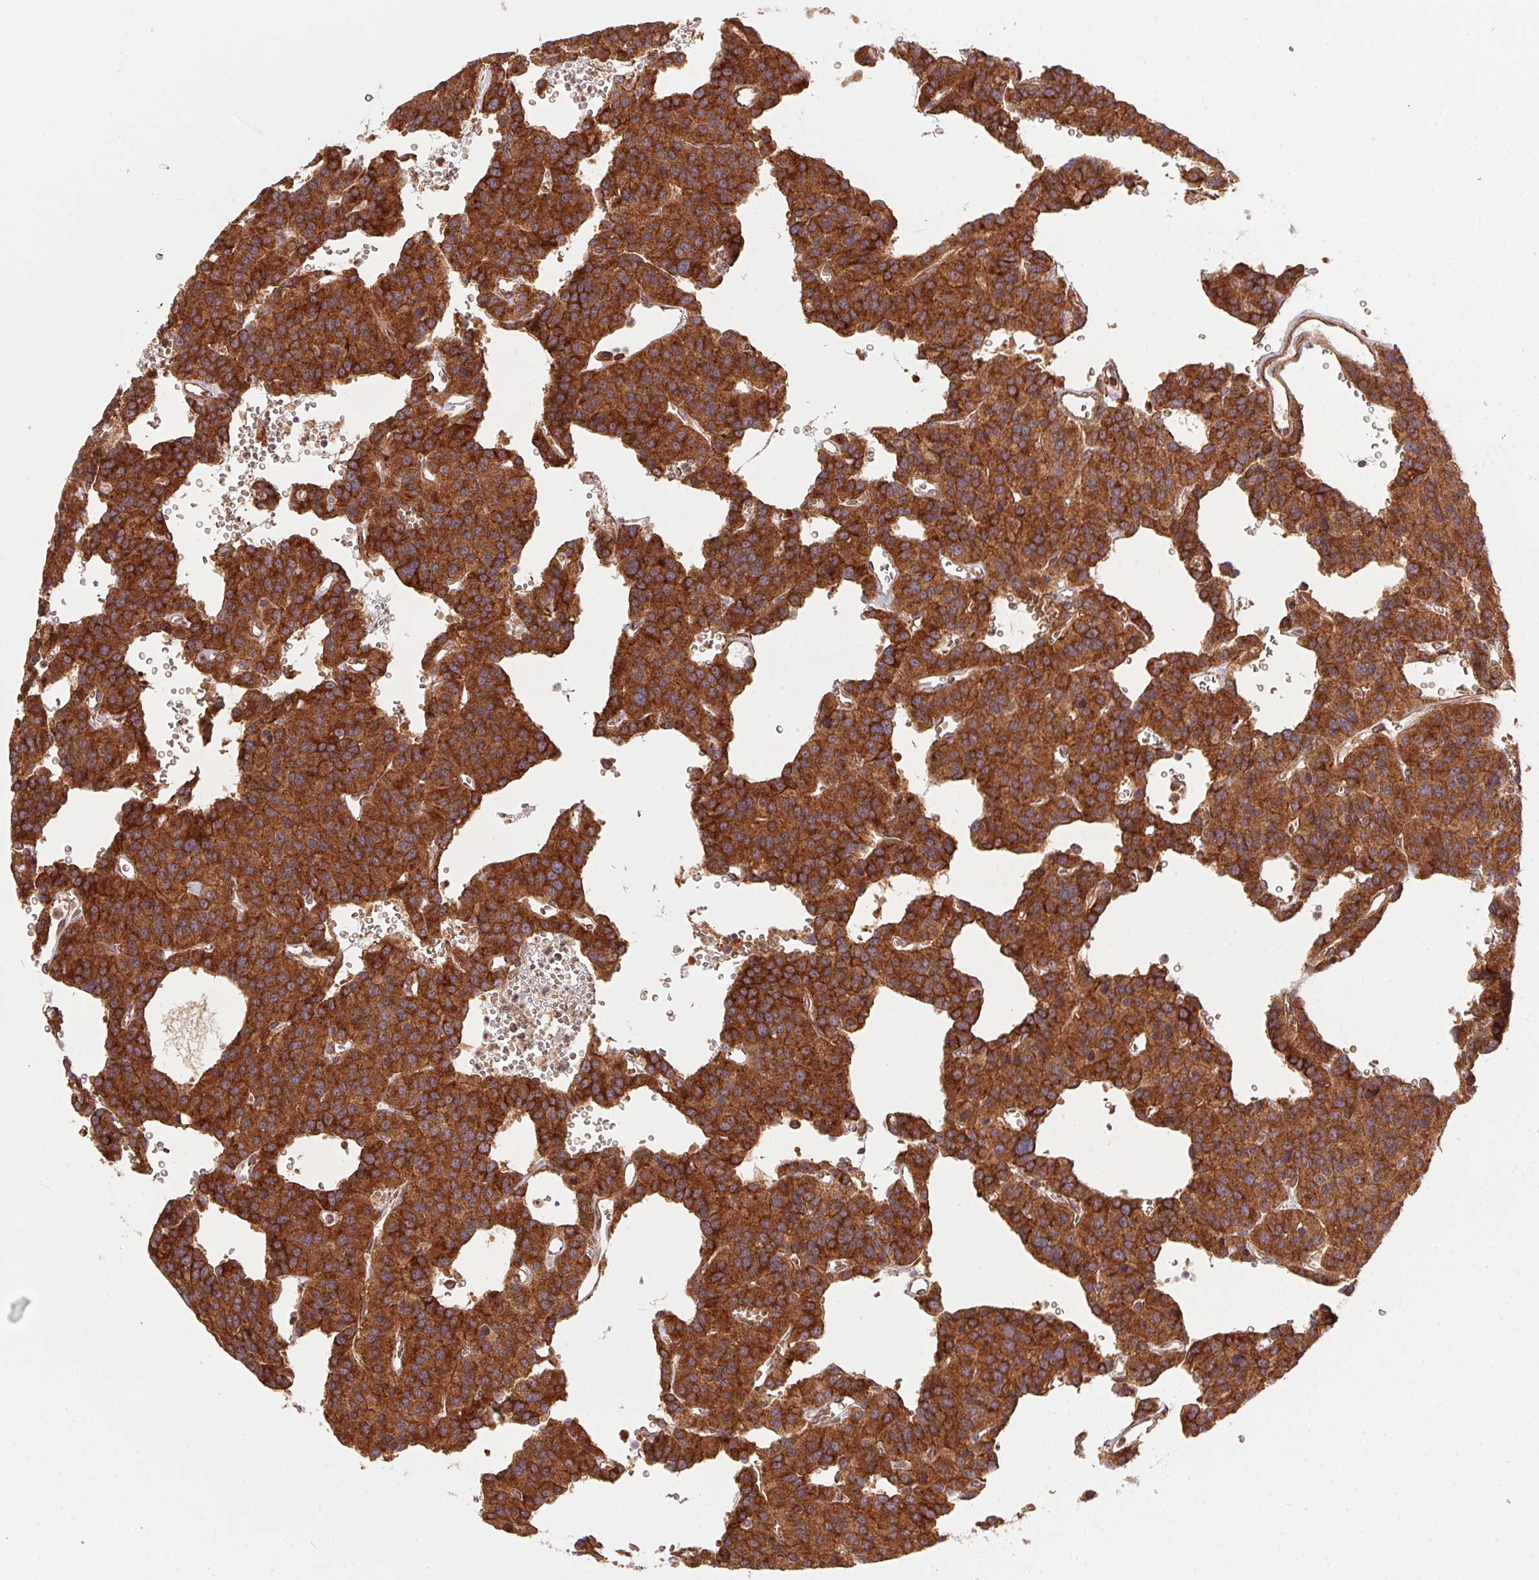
{"staining": {"intensity": "strong", "quantity": ">75%", "location": "cytoplasmic/membranous"}, "tissue": "carcinoid", "cell_type": "Tumor cells", "image_type": "cancer", "snomed": [{"axis": "morphology", "description": "Carcinoid, malignant, NOS"}, {"axis": "topography", "description": "Lung"}], "caption": "Protein expression analysis of carcinoid displays strong cytoplasmic/membranous positivity in about >75% of tumor cells.", "gene": "USE1", "patient": {"sex": "female", "age": 71}}